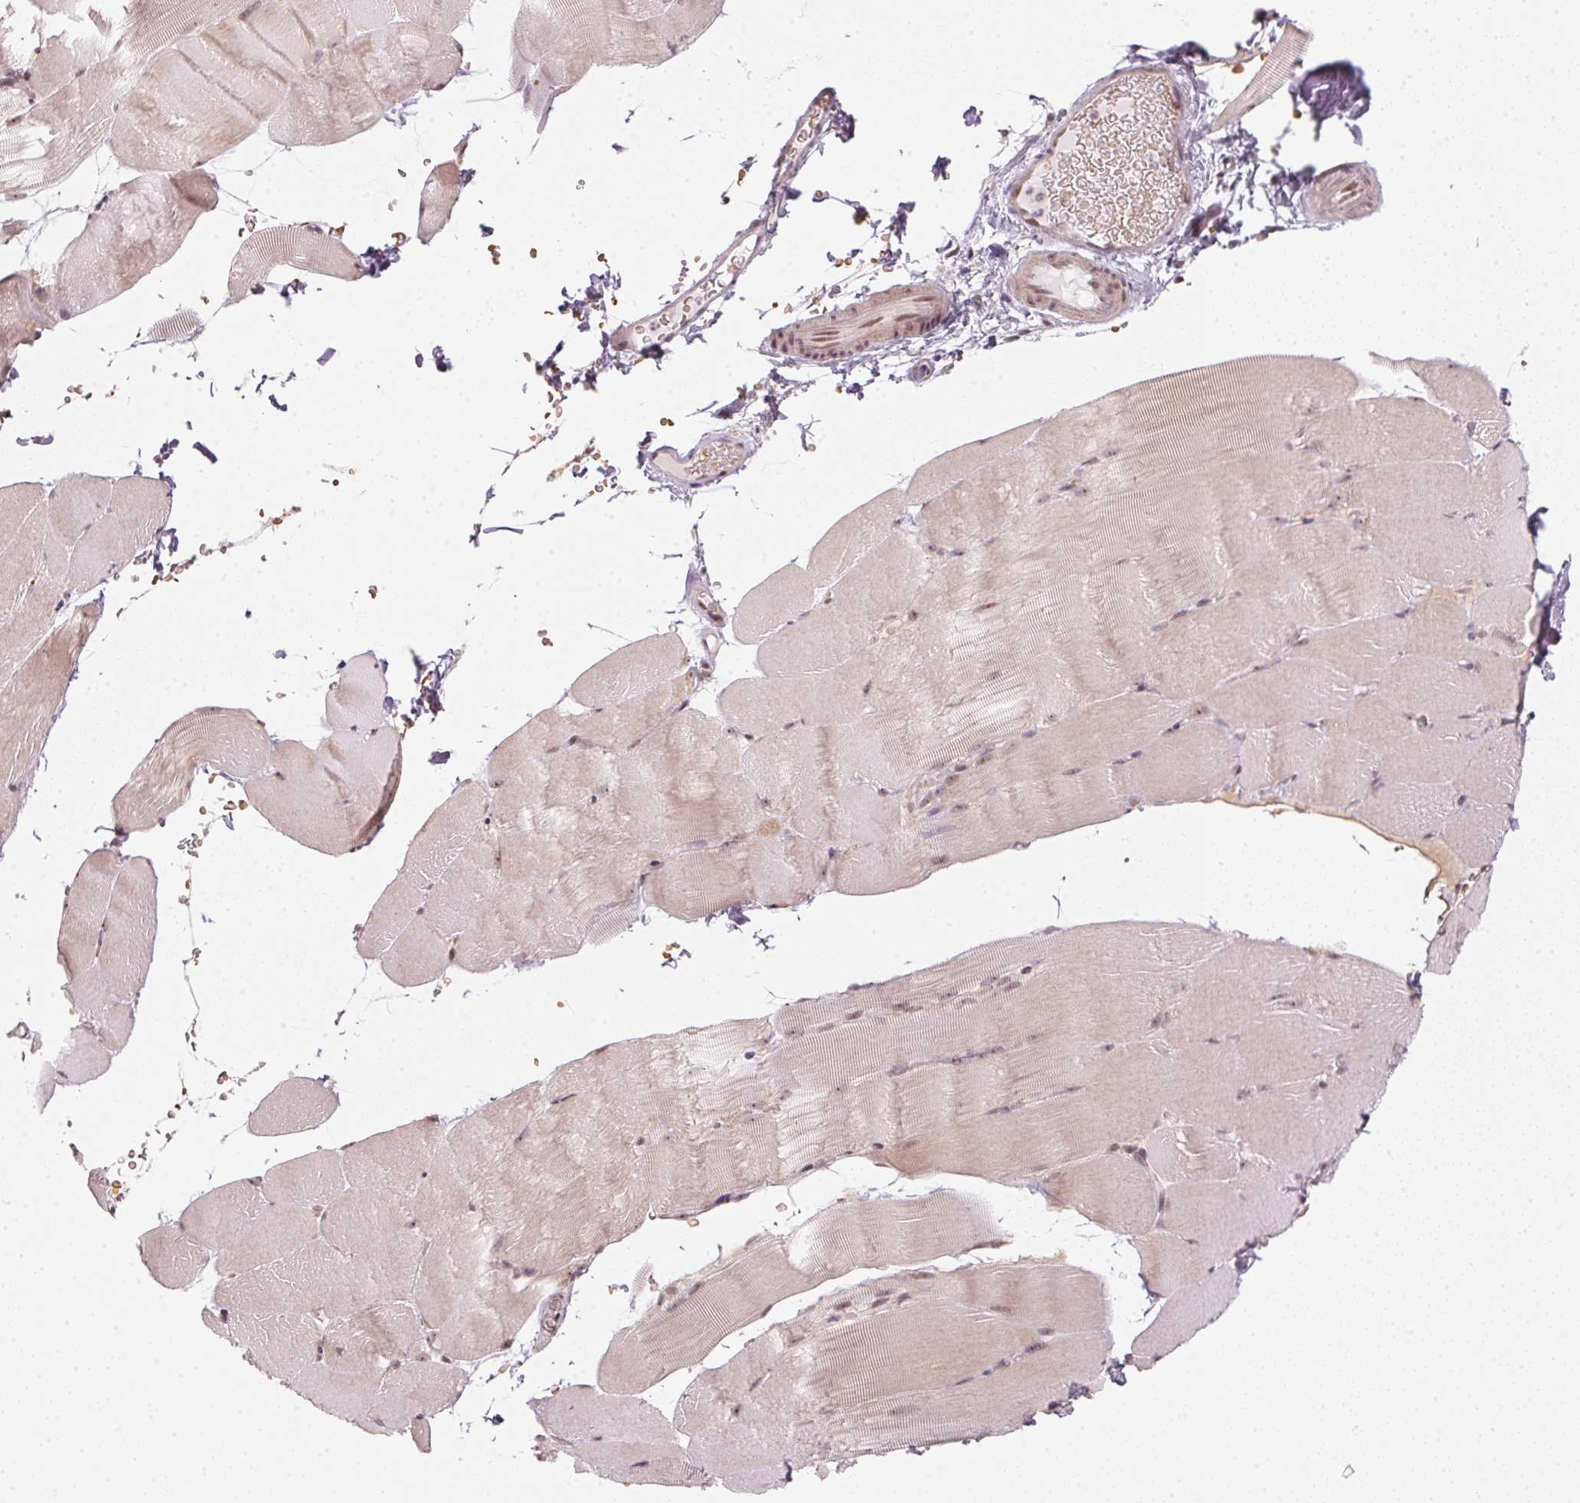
{"staining": {"intensity": "weak", "quantity": "25%-75%", "location": "cytoplasmic/membranous,nuclear"}, "tissue": "skeletal muscle", "cell_type": "Myocytes", "image_type": "normal", "snomed": [{"axis": "morphology", "description": "Normal tissue, NOS"}, {"axis": "topography", "description": "Skeletal muscle"}], "caption": "Immunohistochemical staining of normal human skeletal muscle shows weak cytoplasmic/membranous,nuclear protein staining in approximately 25%-75% of myocytes.", "gene": "KAT6A", "patient": {"sex": "female", "age": 37}}